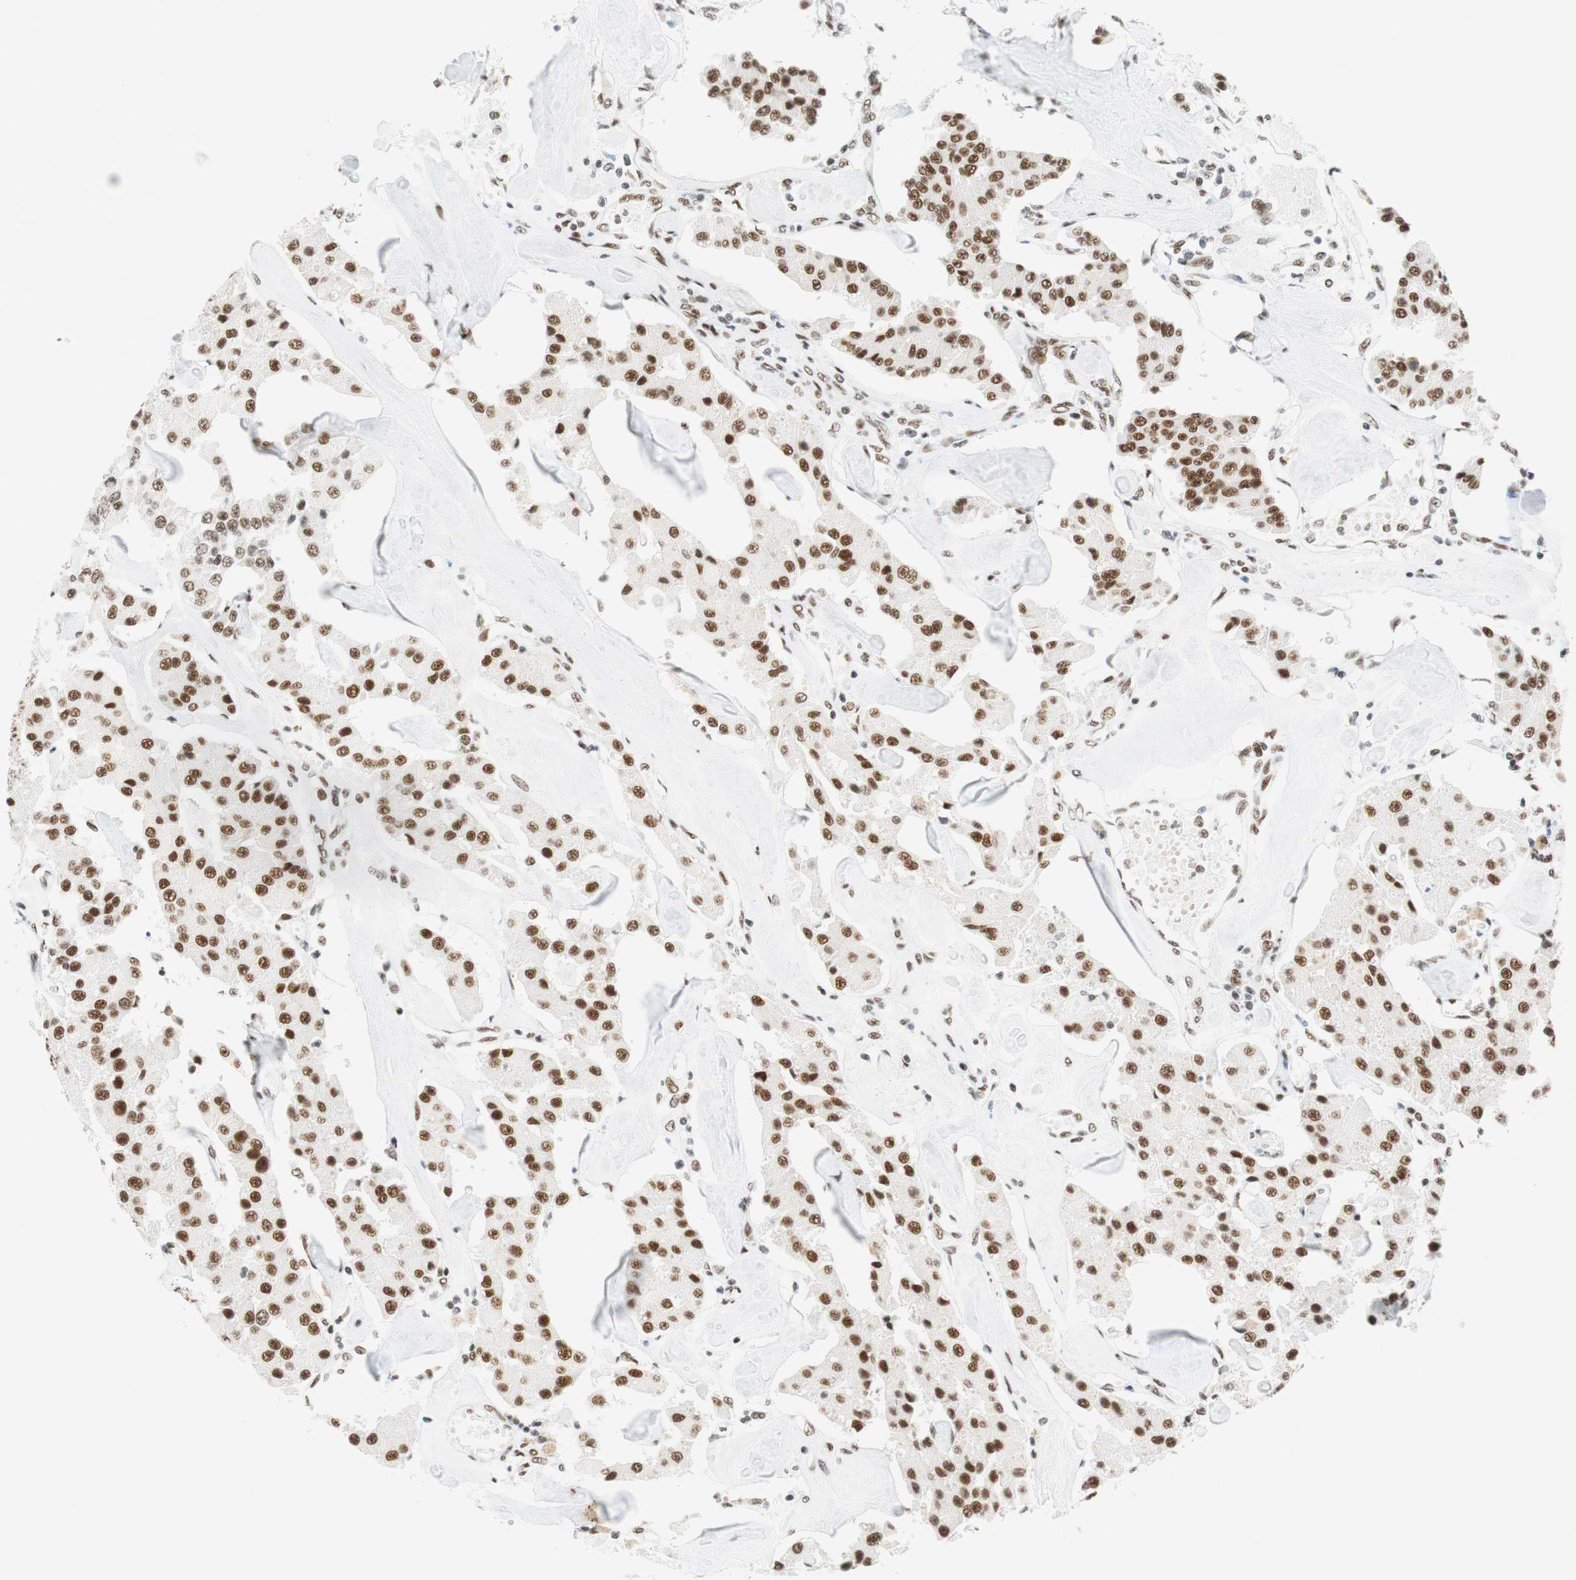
{"staining": {"intensity": "moderate", "quantity": ">75%", "location": "nuclear"}, "tissue": "carcinoid", "cell_type": "Tumor cells", "image_type": "cancer", "snomed": [{"axis": "morphology", "description": "Carcinoid, malignant, NOS"}, {"axis": "topography", "description": "Pancreas"}], "caption": "Tumor cells exhibit medium levels of moderate nuclear positivity in about >75% of cells in carcinoid. (DAB (3,3'-diaminobenzidine) = brown stain, brightfield microscopy at high magnification).", "gene": "RNF20", "patient": {"sex": "male", "age": 41}}